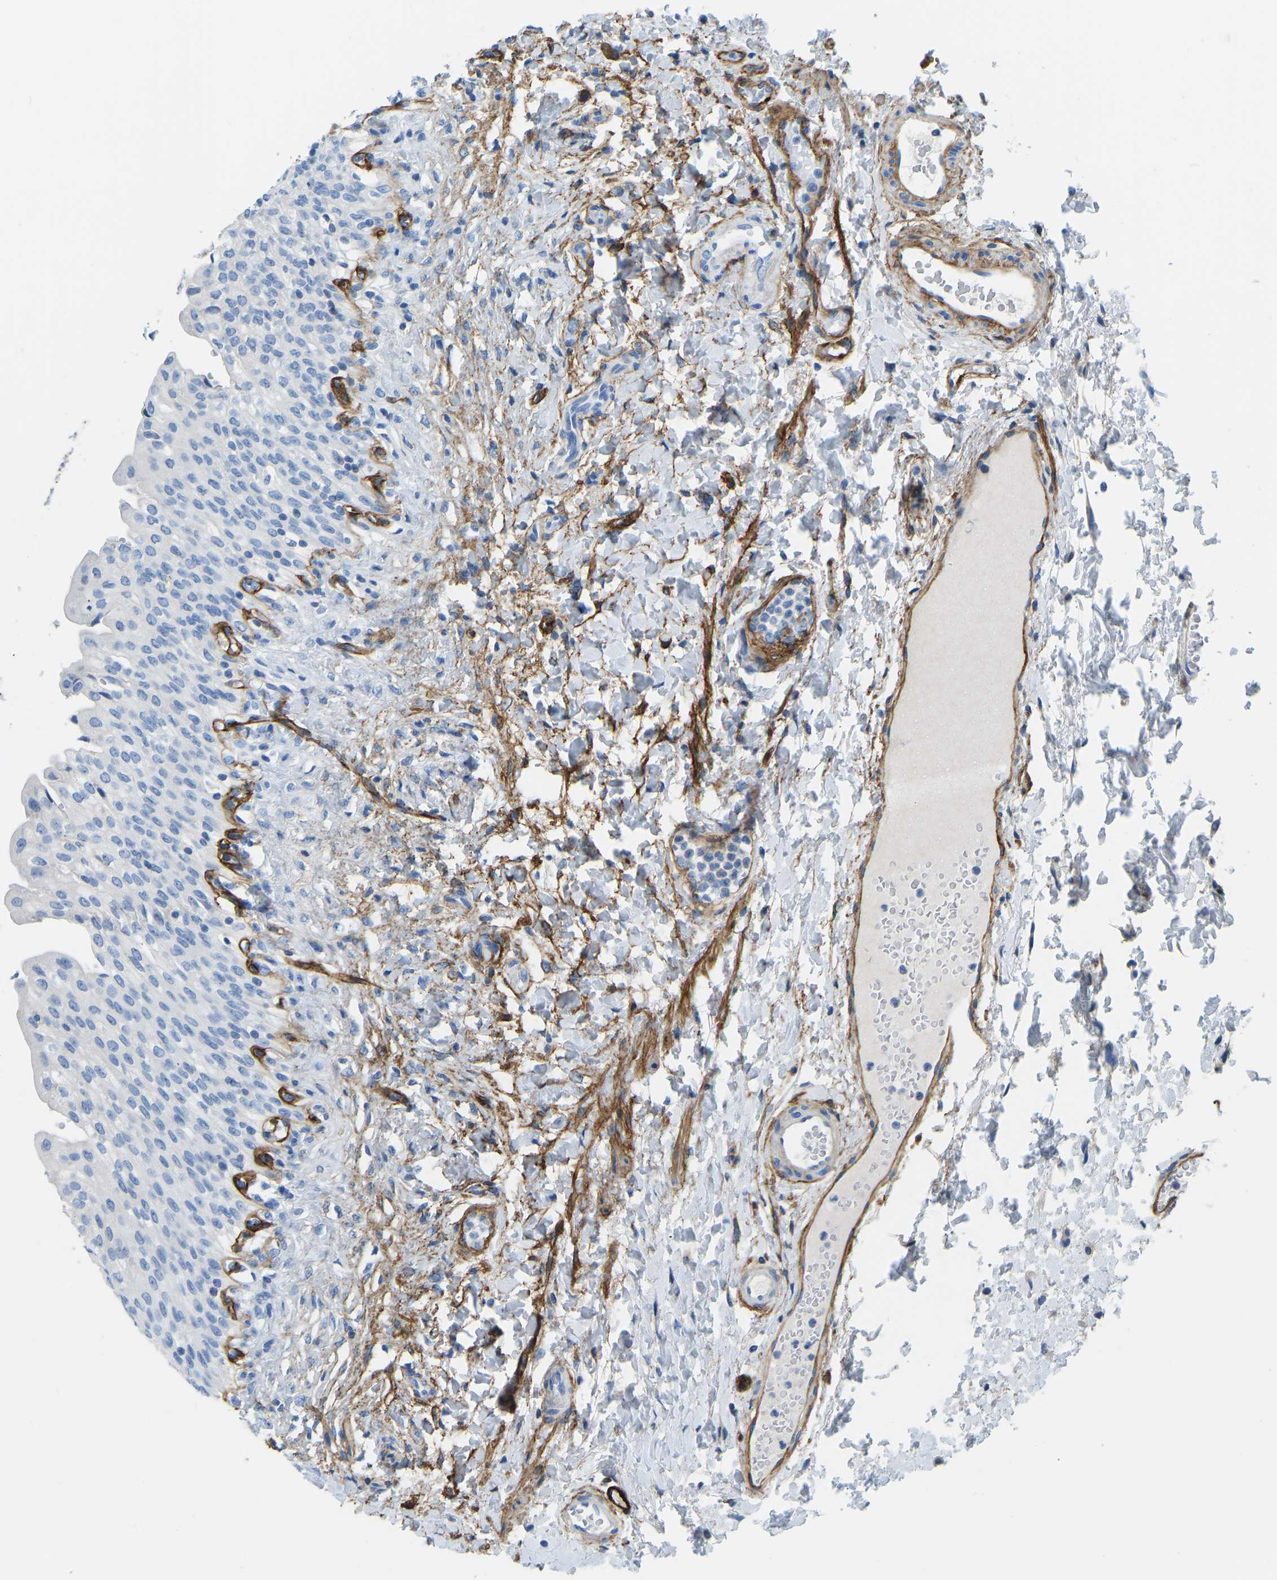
{"staining": {"intensity": "negative", "quantity": "none", "location": "none"}, "tissue": "urinary bladder", "cell_type": "Urothelial cells", "image_type": "normal", "snomed": [{"axis": "morphology", "description": "Normal tissue, NOS"}, {"axis": "topography", "description": "Urinary bladder"}], "caption": "The image exhibits no significant expression in urothelial cells of urinary bladder. The staining was performed using DAB (3,3'-diaminobenzidine) to visualize the protein expression in brown, while the nuclei were stained in blue with hematoxylin (Magnification: 20x).", "gene": "COL15A1", "patient": {"sex": "male", "age": 46}}